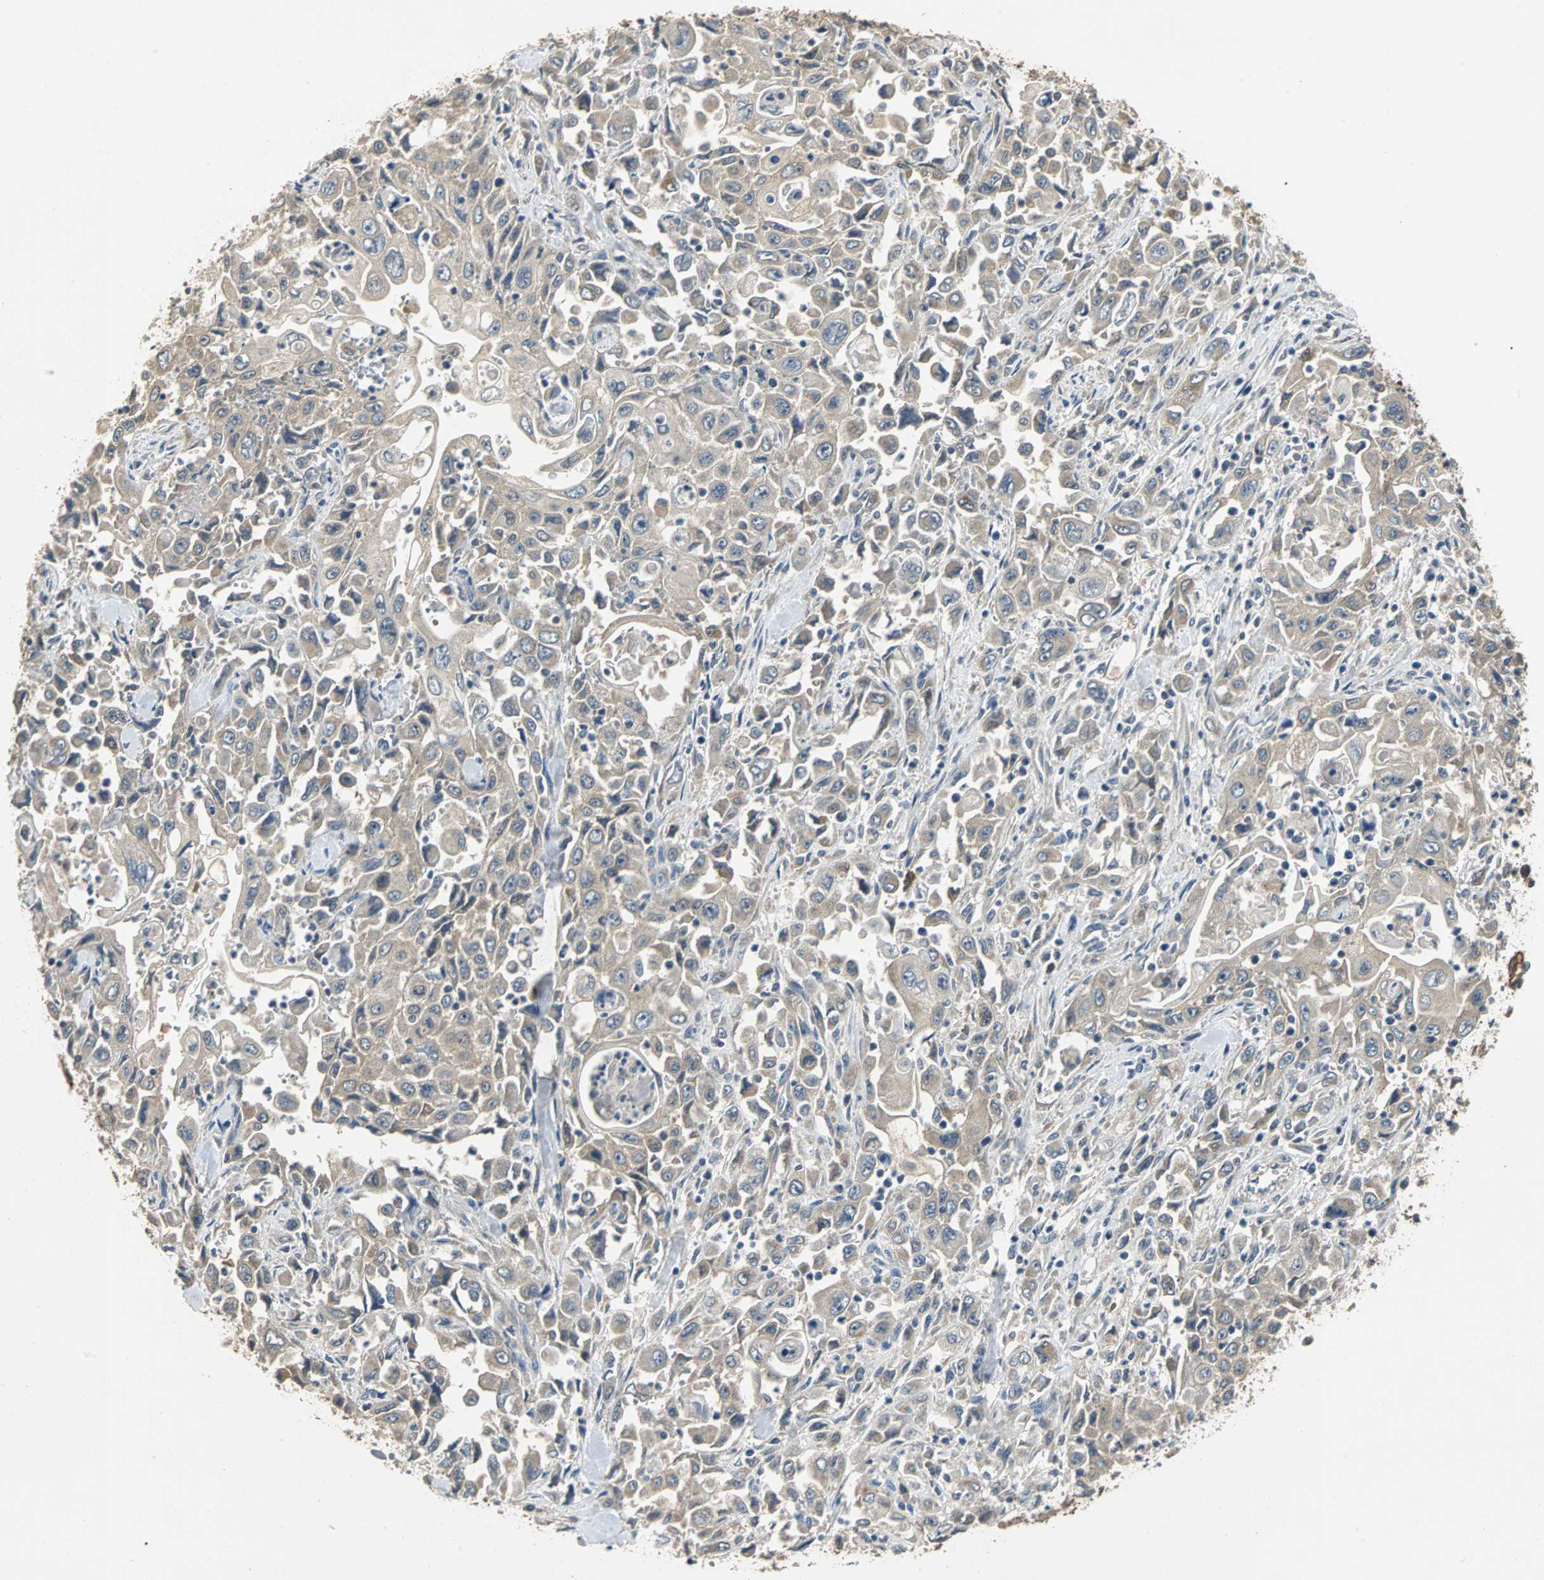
{"staining": {"intensity": "weak", "quantity": ">75%", "location": "cytoplasmic/membranous"}, "tissue": "pancreatic cancer", "cell_type": "Tumor cells", "image_type": "cancer", "snomed": [{"axis": "morphology", "description": "Adenocarcinoma, NOS"}, {"axis": "topography", "description": "Pancreas"}], "caption": "Protein analysis of pancreatic adenocarcinoma tissue reveals weak cytoplasmic/membranous expression in approximately >75% of tumor cells.", "gene": "ABHD2", "patient": {"sex": "male", "age": 70}}